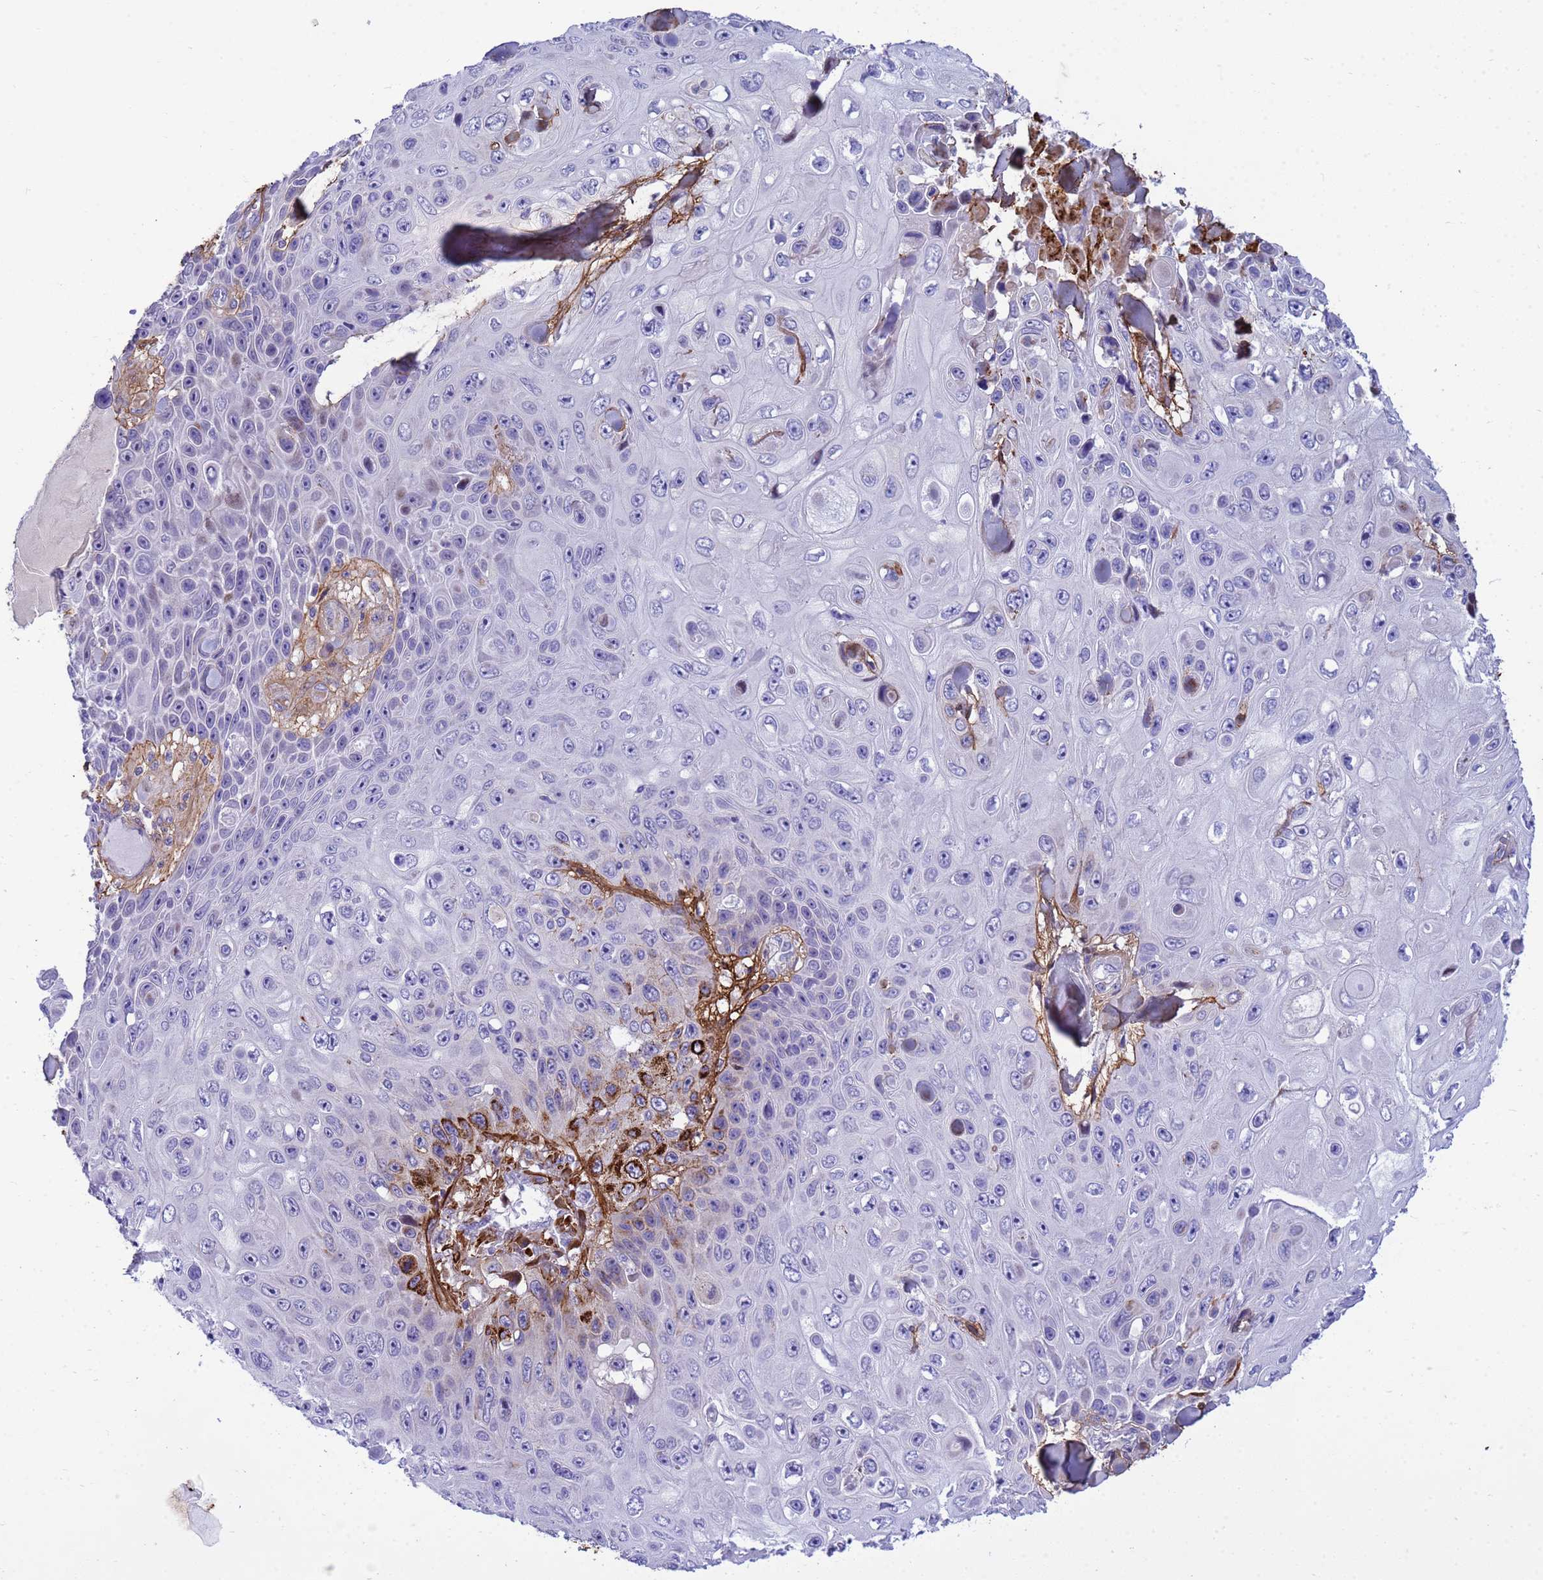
{"staining": {"intensity": "negative", "quantity": "none", "location": "none"}, "tissue": "skin cancer", "cell_type": "Tumor cells", "image_type": "cancer", "snomed": [{"axis": "morphology", "description": "Squamous cell carcinoma, NOS"}, {"axis": "topography", "description": "Skin"}], "caption": "Histopathology image shows no significant protein staining in tumor cells of skin cancer.", "gene": "P2RX7", "patient": {"sex": "male", "age": 82}}